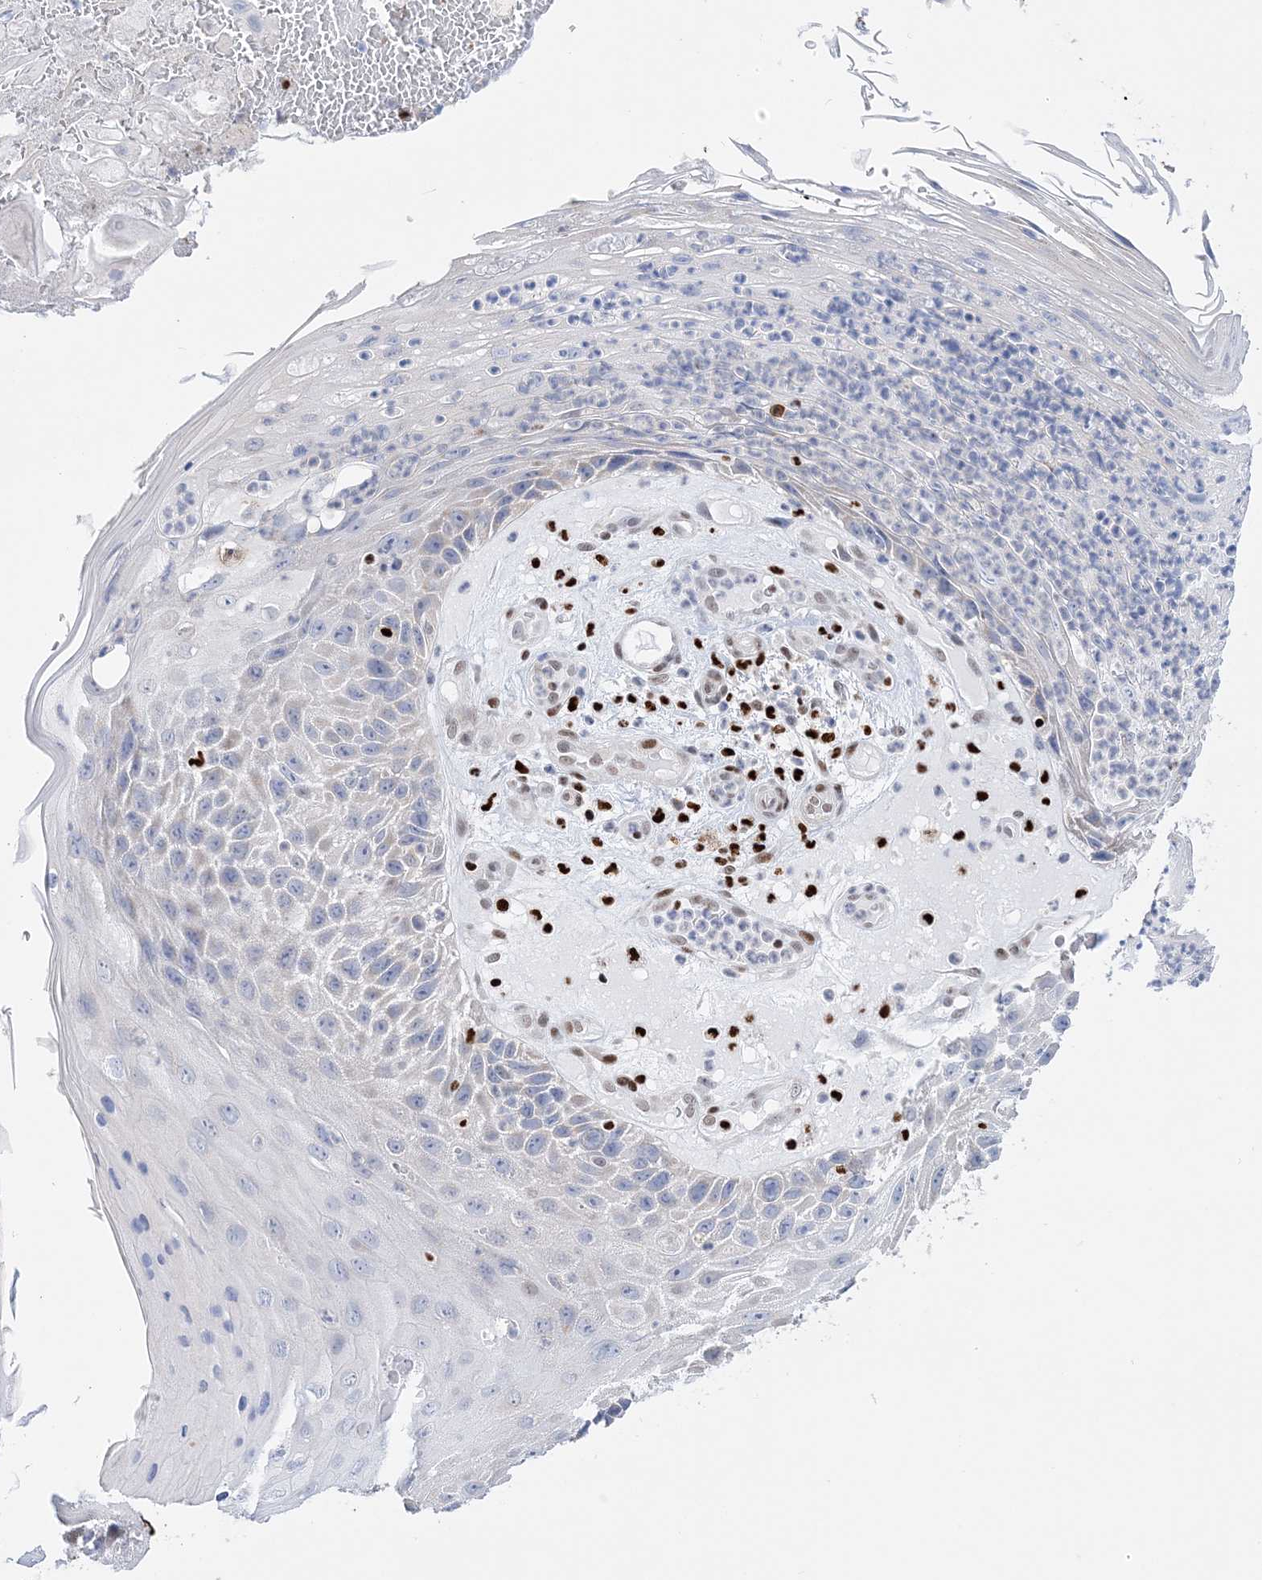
{"staining": {"intensity": "negative", "quantity": "none", "location": "none"}, "tissue": "skin cancer", "cell_type": "Tumor cells", "image_type": "cancer", "snomed": [{"axis": "morphology", "description": "Squamous cell carcinoma, NOS"}, {"axis": "topography", "description": "Skin"}], "caption": "Skin cancer stained for a protein using immunohistochemistry exhibits no expression tumor cells.", "gene": "NIT2", "patient": {"sex": "female", "age": 88}}